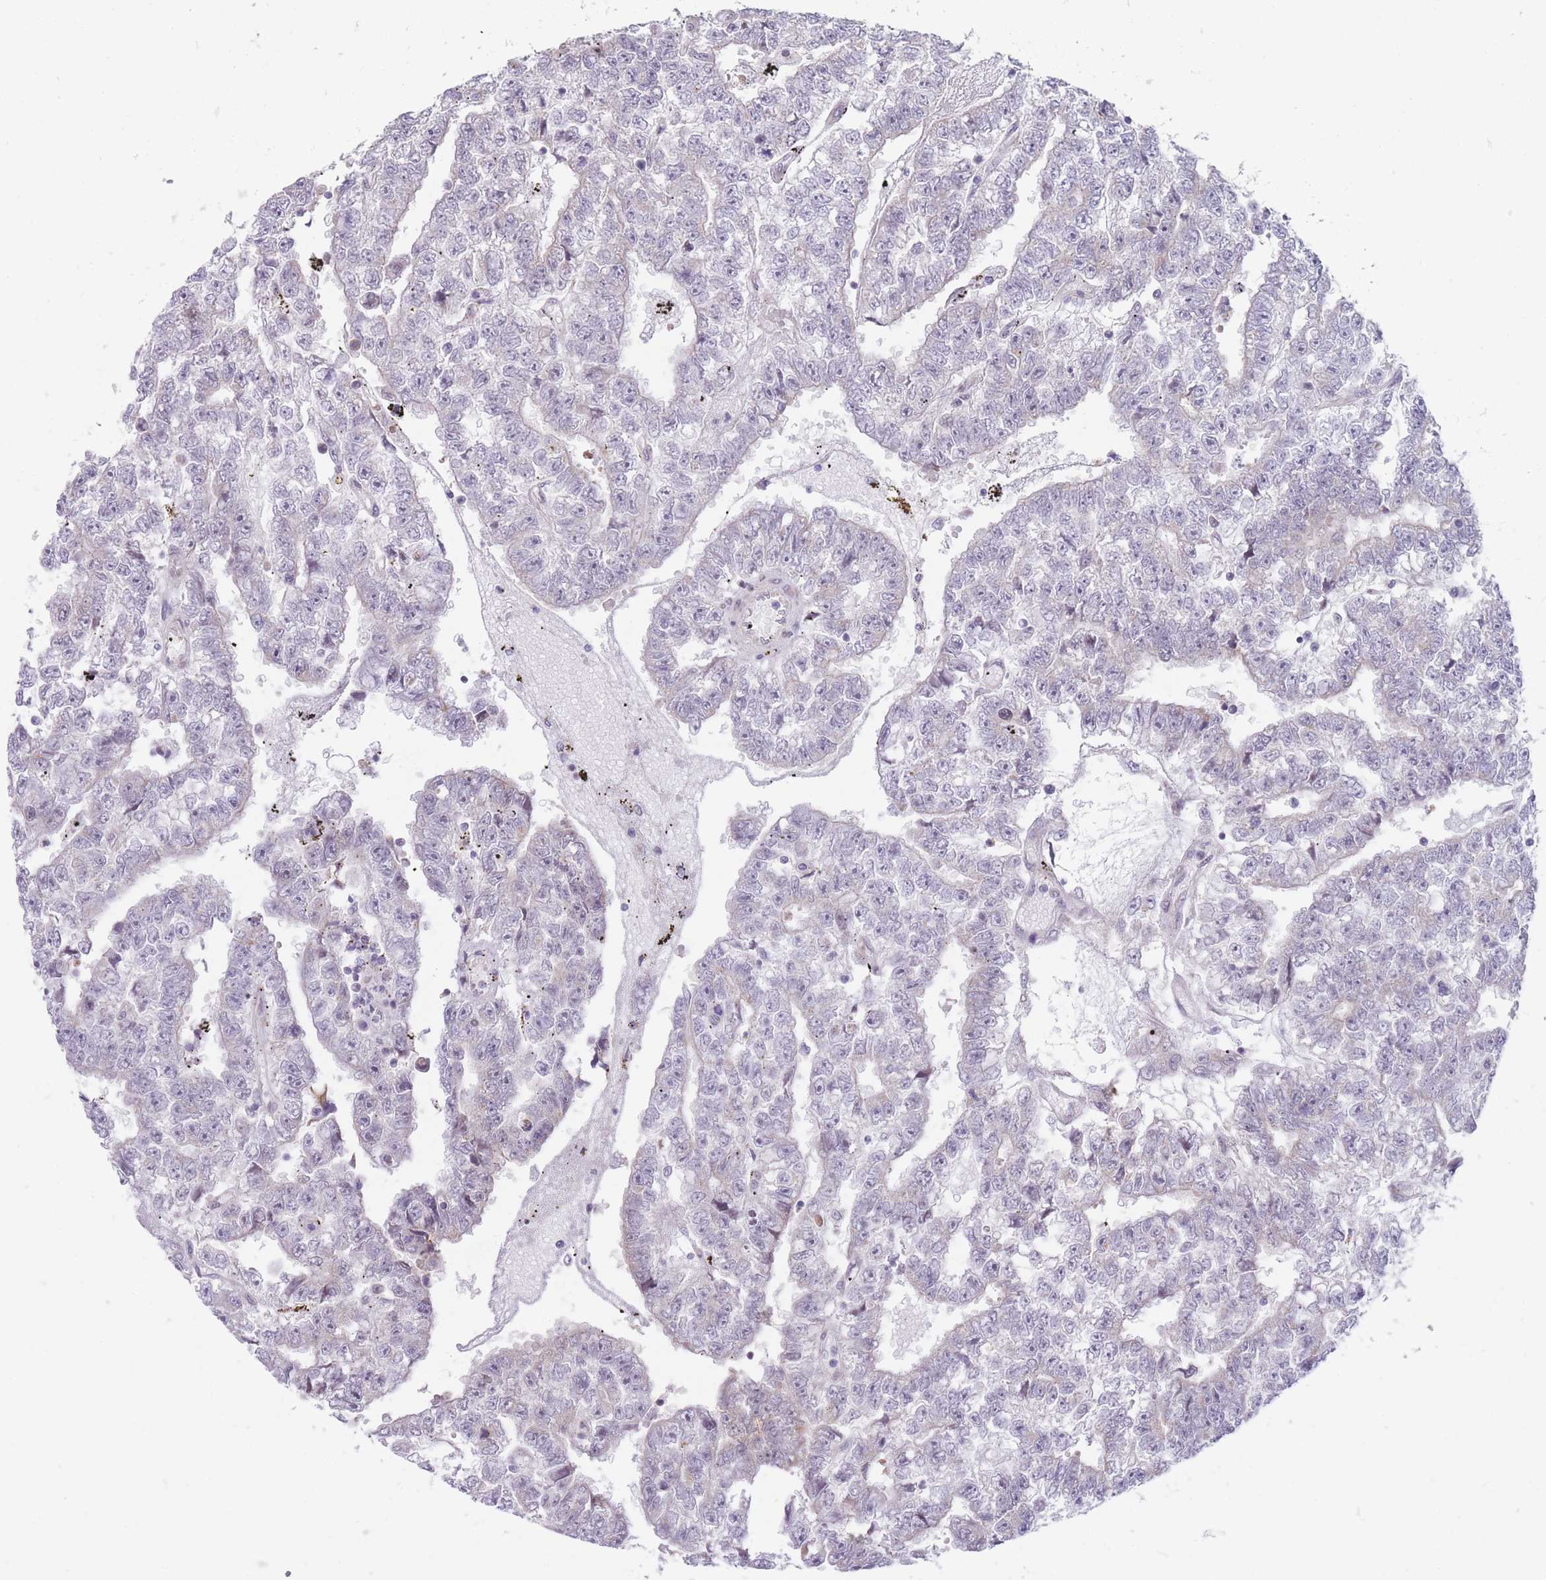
{"staining": {"intensity": "negative", "quantity": "none", "location": "none"}, "tissue": "testis cancer", "cell_type": "Tumor cells", "image_type": "cancer", "snomed": [{"axis": "morphology", "description": "Carcinoma, Embryonal, NOS"}, {"axis": "topography", "description": "Testis"}], "caption": "Tumor cells show no significant protein expression in testis embryonal carcinoma.", "gene": "NELL1", "patient": {"sex": "male", "age": 25}}